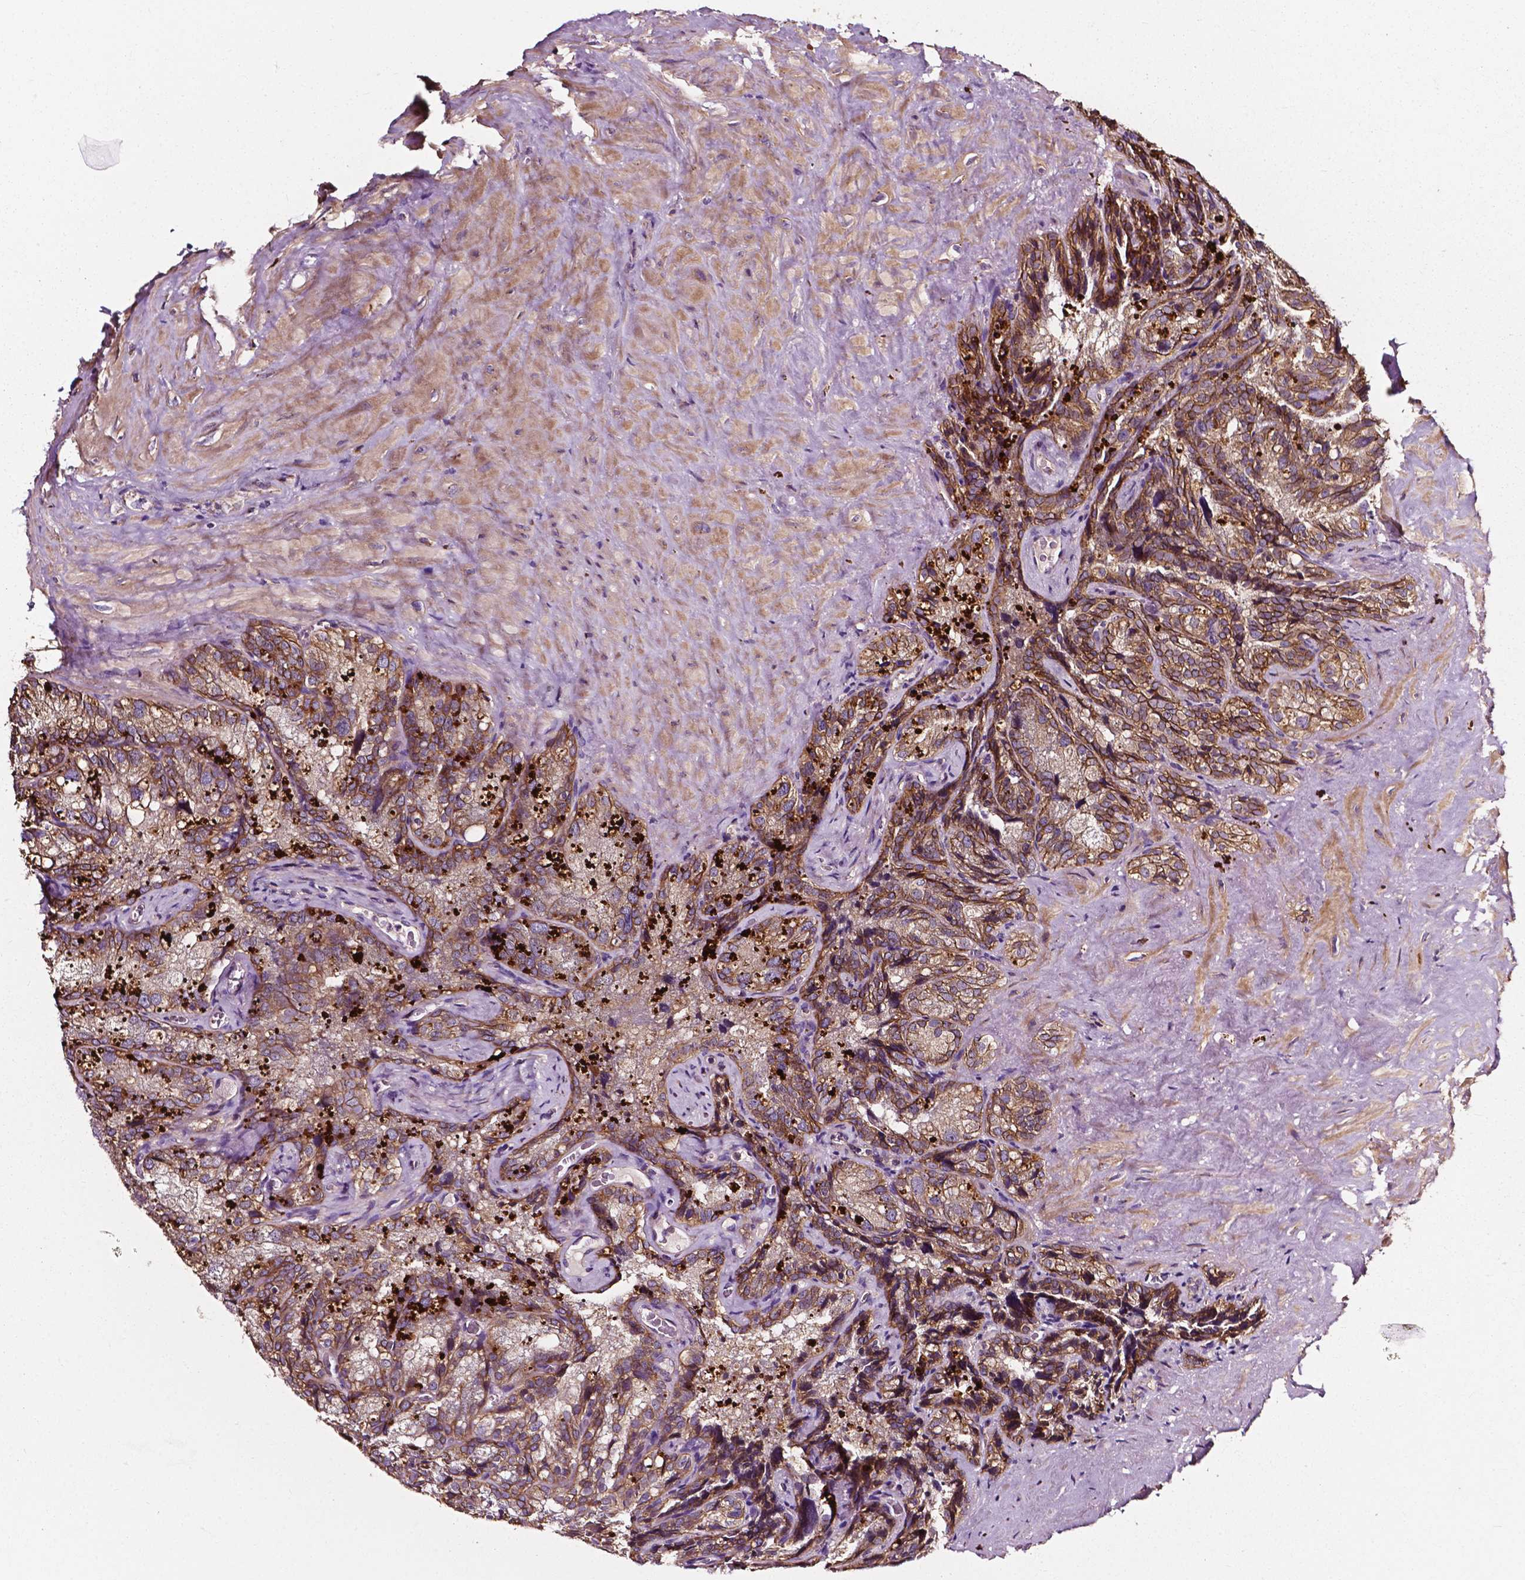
{"staining": {"intensity": "moderate", "quantity": ">75%", "location": "cytoplasmic/membranous"}, "tissue": "seminal vesicle", "cell_type": "Glandular cells", "image_type": "normal", "snomed": [{"axis": "morphology", "description": "Normal tissue, NOS"}, {"axis": "topography", "description": "Prostate"}, {"axis": "topography", "description": "Seminal veicle"}], "caption": "Immunohistochemistry (DAB (3,3'-diaminobenzidine)) staining of normal seminal vesicle displays moderate cytoplasmic/membranous protein staining in approximately >75% of glandular cells.", "gene": "ATG16L1", "patient": {"sex": "male", "age": 71}}